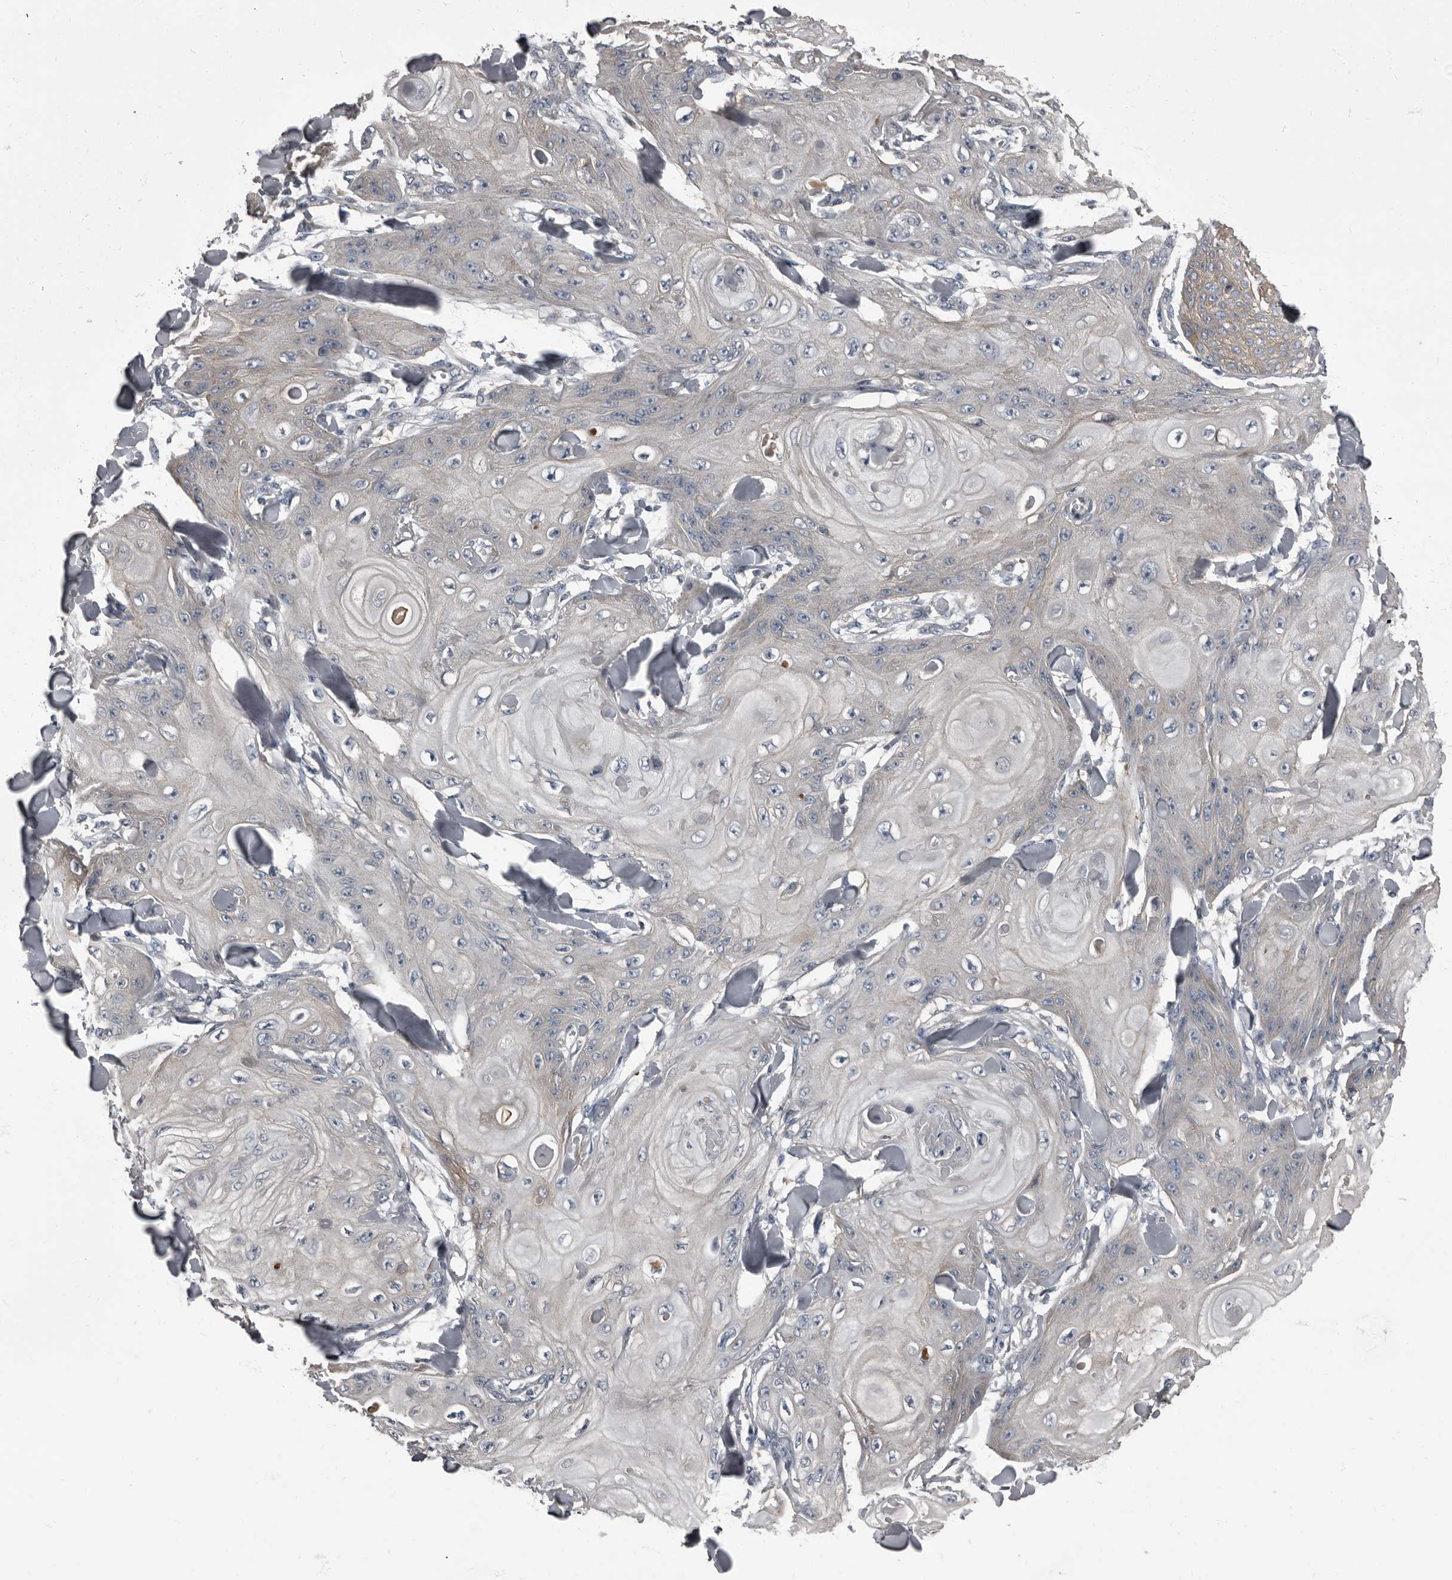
{"staining": {"intensity": "negative", "quantity": "none", "location": "none"}, "tissue": "skin cancer", "cell_type": "Tumor cells", "image_type": "cancer", "snomed": [{"axis": "morphology", "description": "Squamous cell carcinoma, NOS"}, {"axis": "topography", "description": "Skin"}], "caption": "Tumor cells are negative for brown protein staining in skin cancer (squamous cell carcinoma).", "gene": "TPD52L1", "patient": {"sex": "male", "age": 74}}